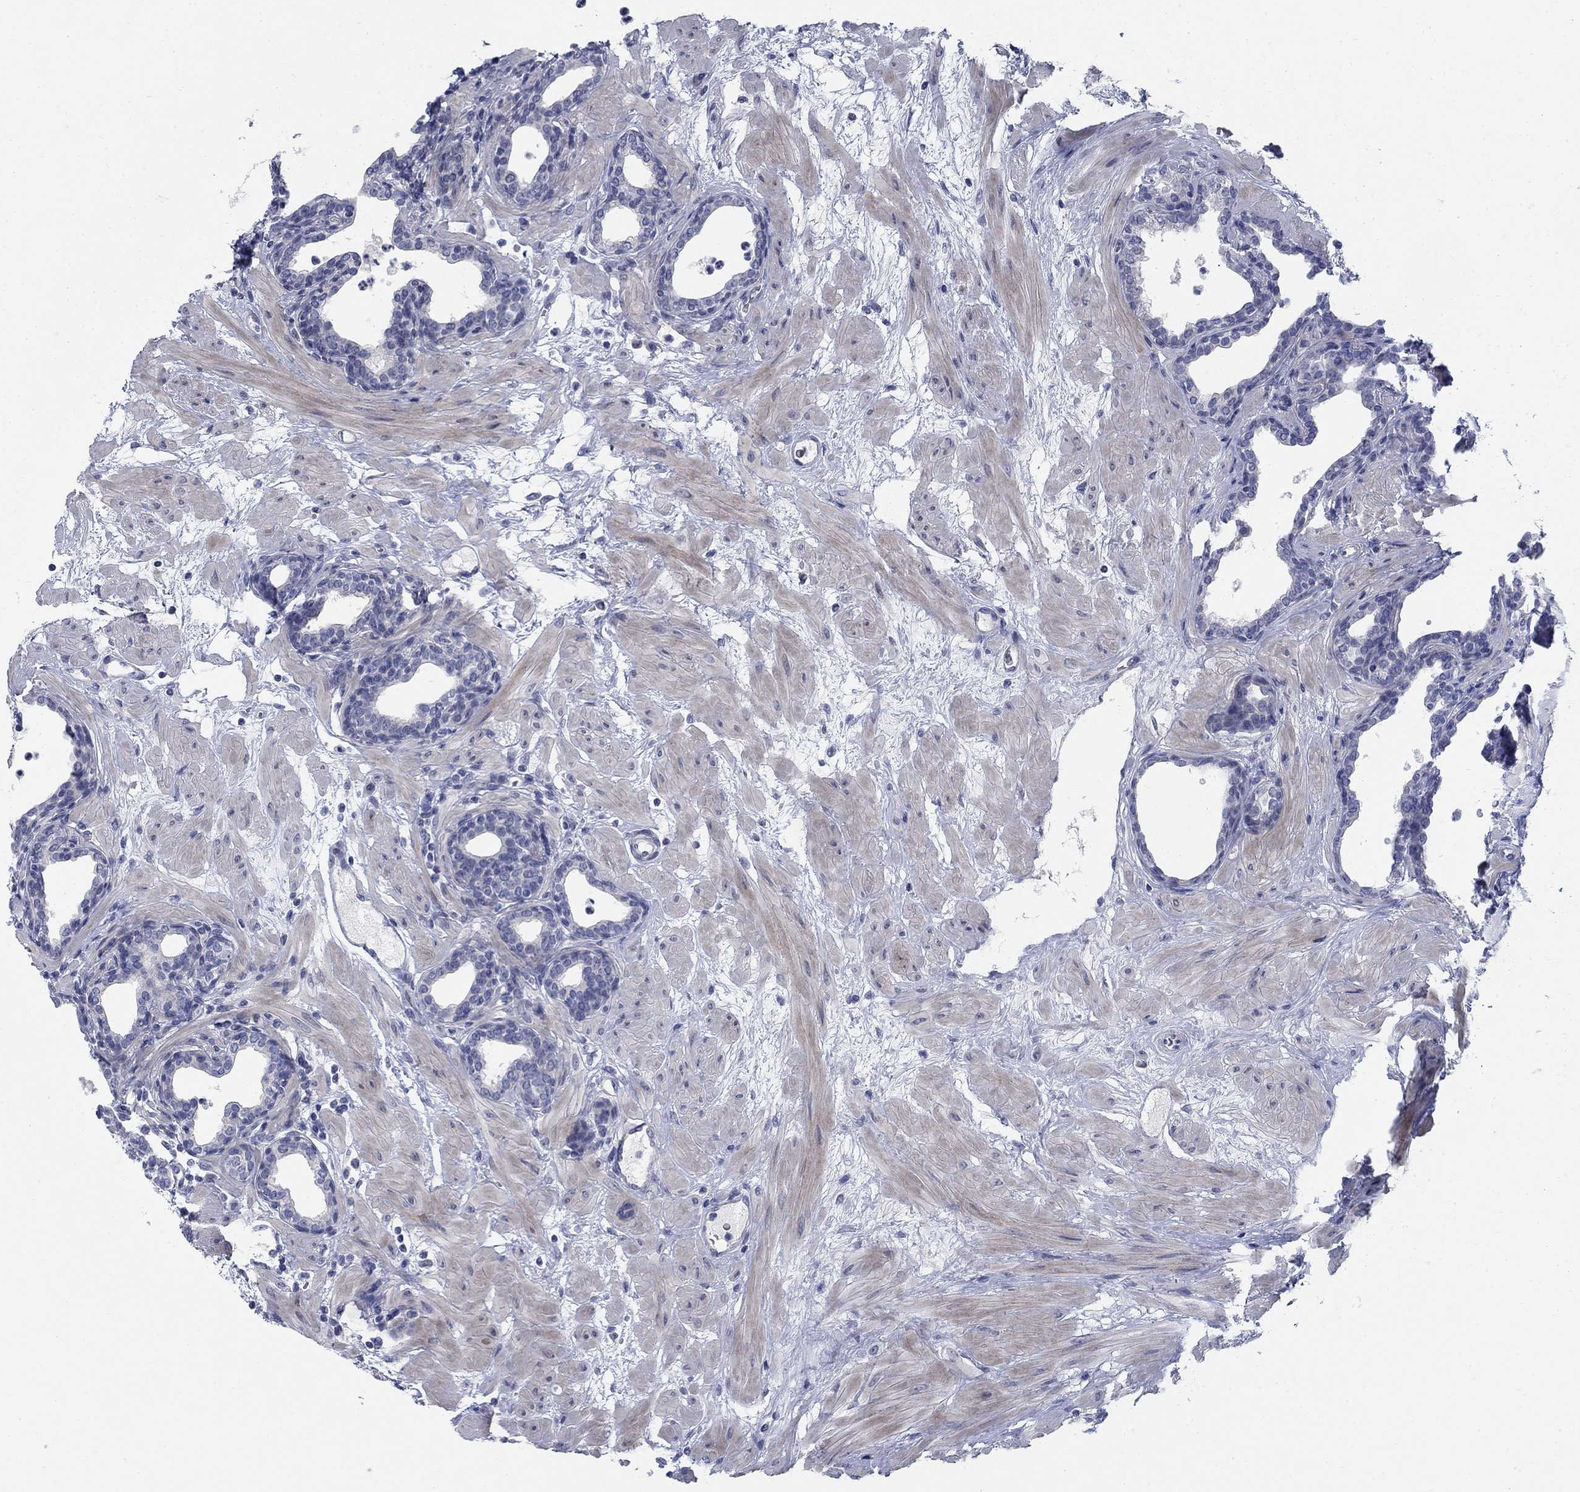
{"staining": {"intensity": "negative", "quantity": "none", "location": "none"}, "tissue": "prostate", "cell_type": "Glandular cells", "image_type": "normal", "snomed": [{"axis": "morphology", "description": "Normal tissue, NOS"}, {"axis": "topography", "description": "Prostate"}], "caption": "High magnification brightfield microscopy of normal prostate stained with DAB (3,3'-diaminobenzidine) (brown) and counterstained with hematoxylin (blue): glandular cells show no significant expression.", "gene": "DNER", "patient": {"sex": "male", "age": 37}}